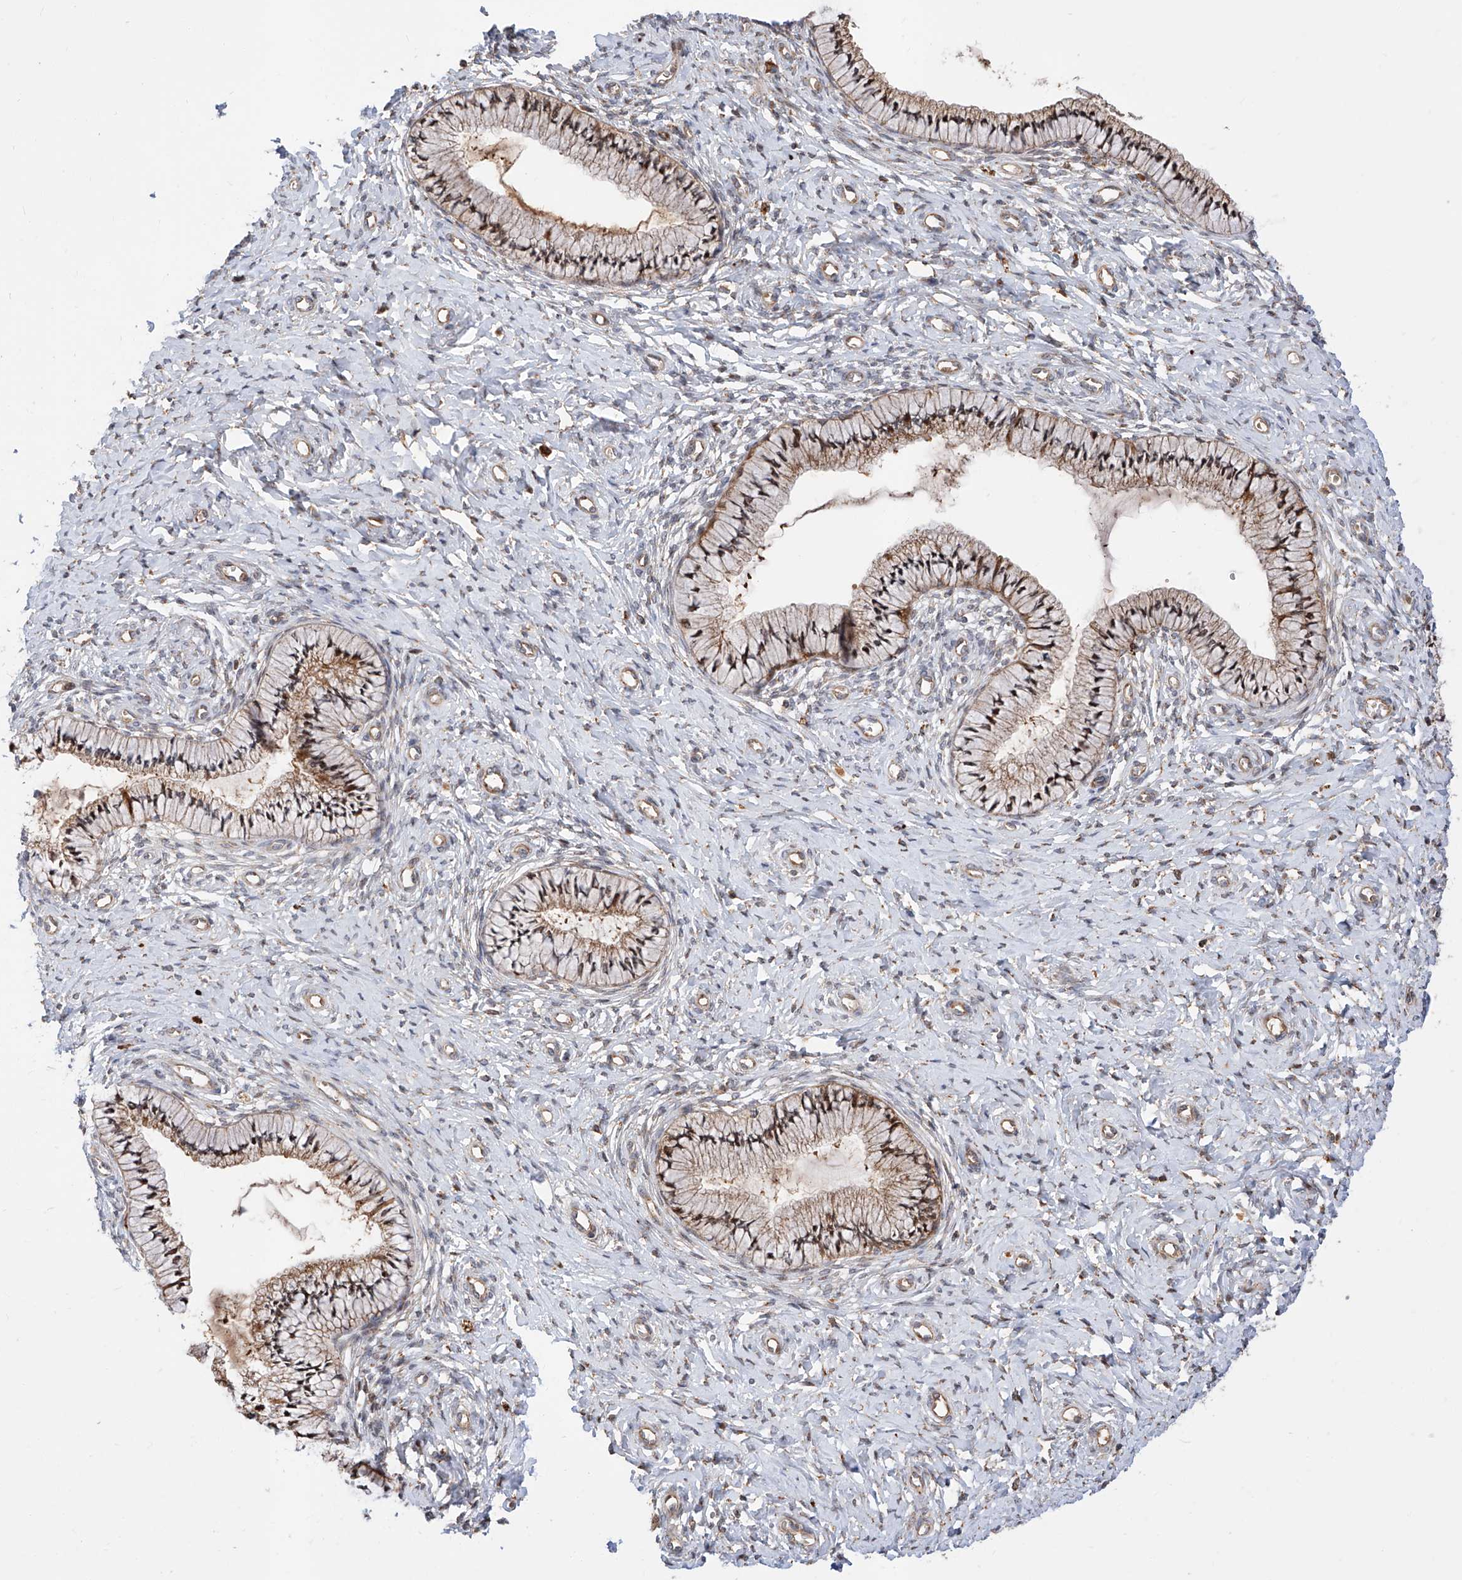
{"staining": {"intensity": "moderate", "quantity": ">75%", "location": "cytoplasmic/membranous"}, "tissue": "cervix", "cell_type": "Glandular cells", "image_type": "normal", "snomed": [{"axis": "morphology", "description": "Normal tissue, NOS"}, {"axis": "topography", "description": "Cervix"}], "caption": "A brown stain highlights moderate cytoplasmic/membranous positivity of a protein in glandular cells of benign human cervix.", "gene": "DIRAS3", "patient": {"sex": "female", "age": 36}}